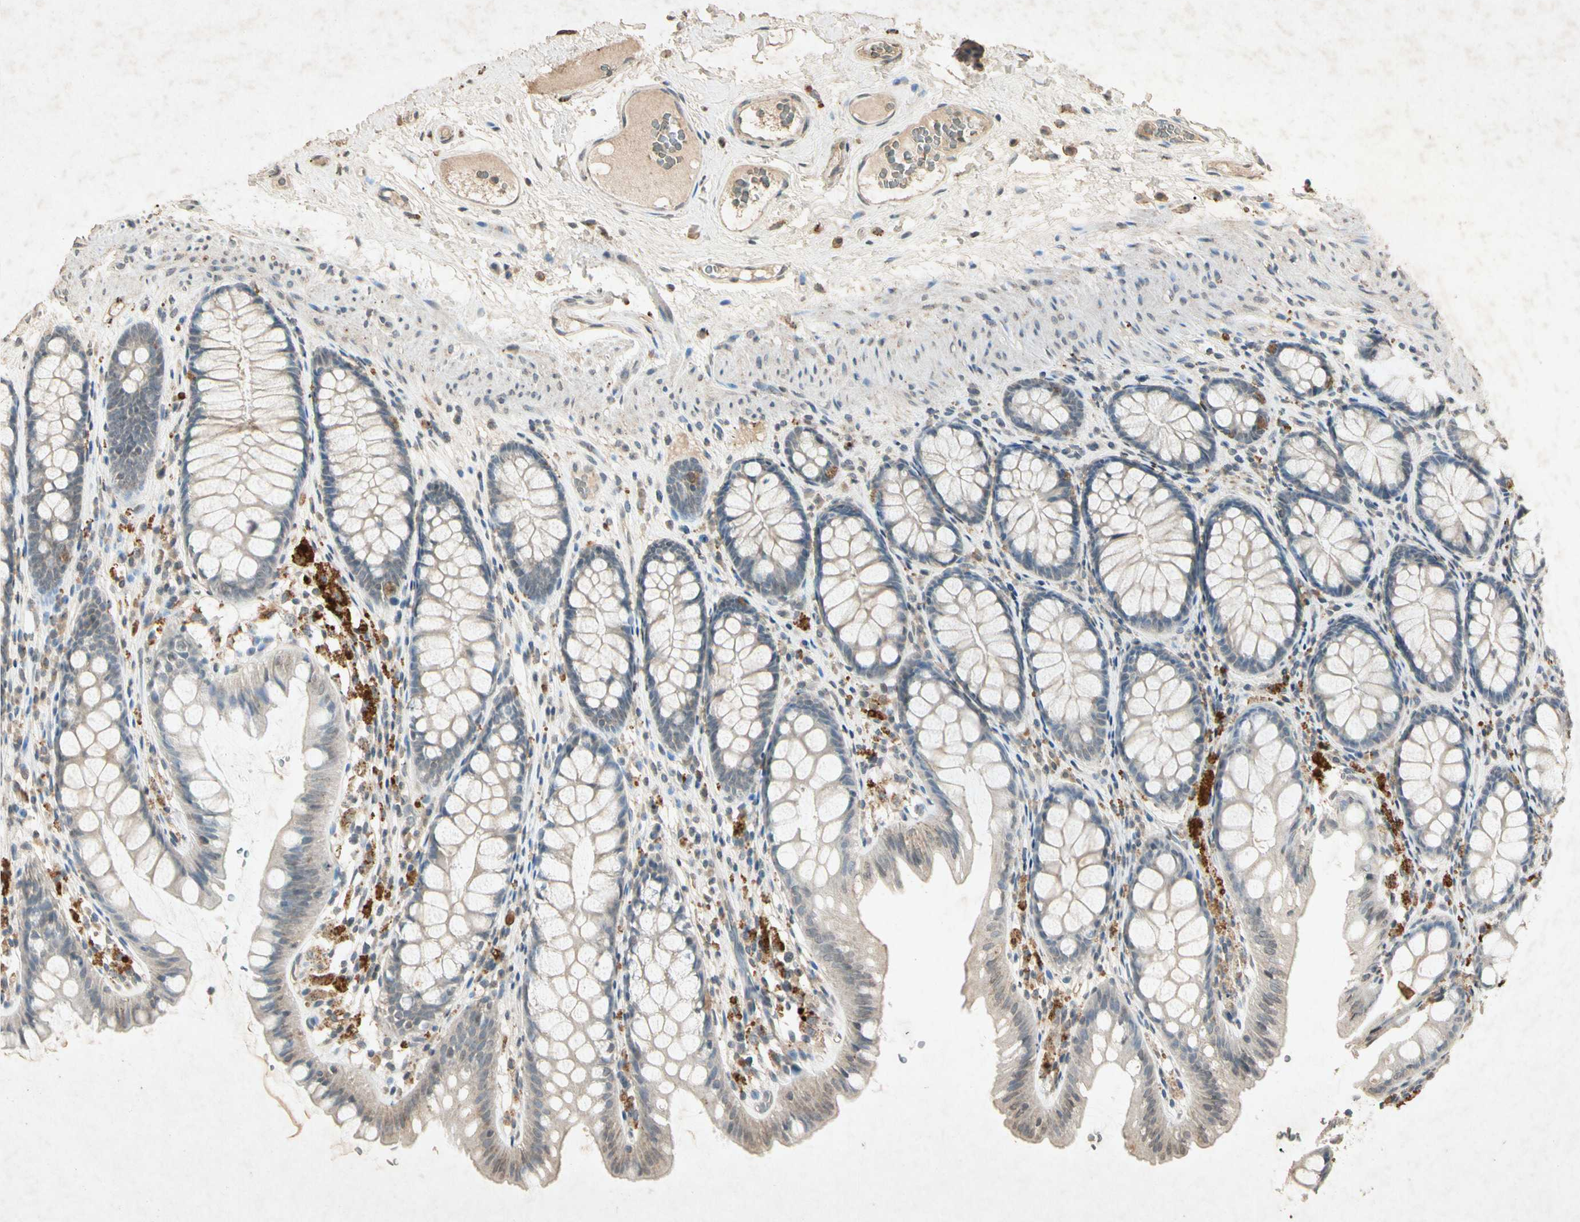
{"staining": {"intensity": "weak", "quantity": ">75%", "location": "cytoplasmic/membranous"}, "tissue": "colon", "cell_type": "Endothelial cells", "image_type": "normal", "snomed": [{"axis": "morphology", "description": "Normal tissue, NOS"}, {"axis": "topography", "description": "Colon"}], "caption": "Immunohistochemical staining of benign human colon shows weak cytoplasmic/membranous protein staining in about >75% of endothelial cells. The protein of interest is shown in brown color, while the nuclei are stained blue.", "gene": "MSRB1", "patient": {"sex": "female", "age": 55}}